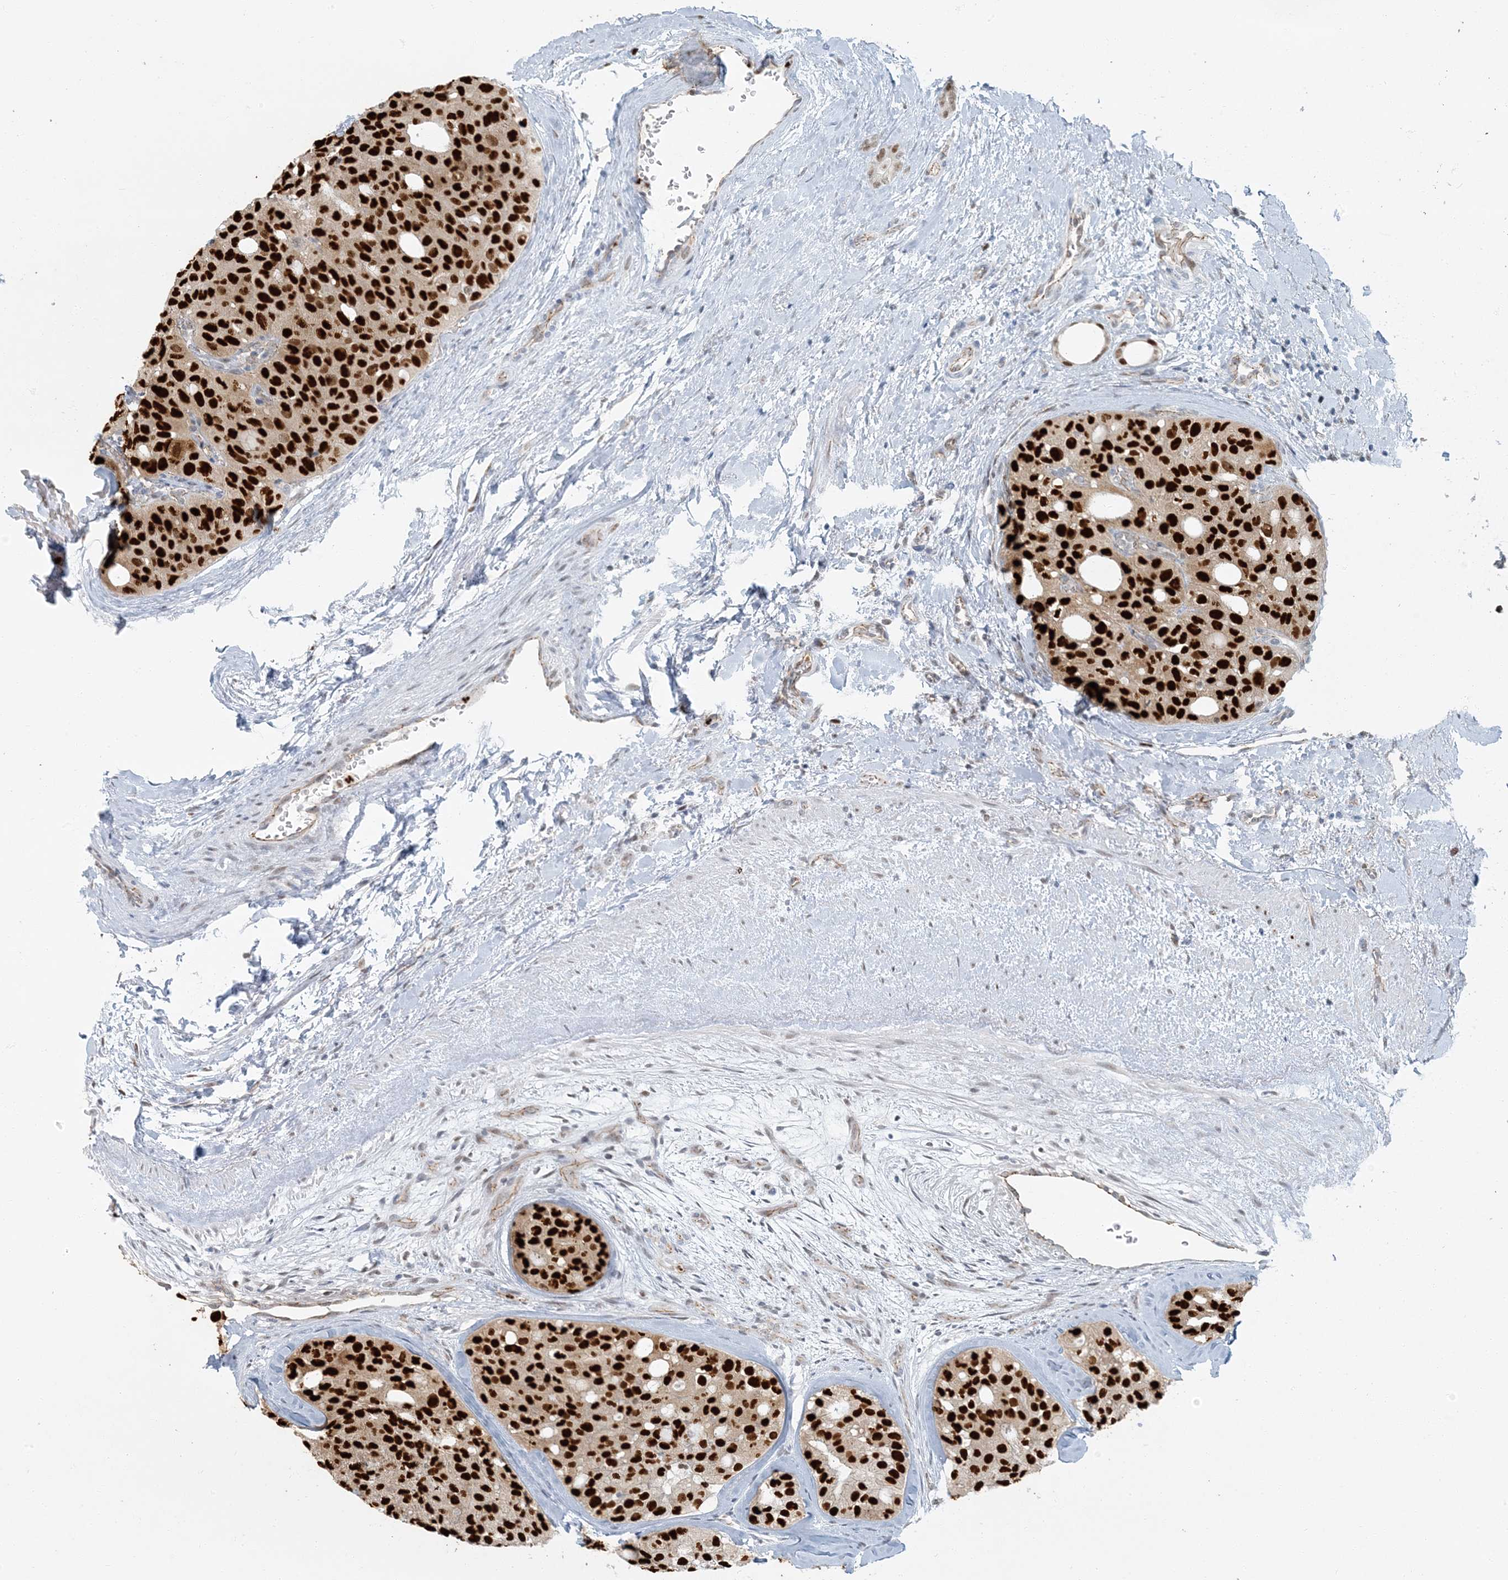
{"staining": {"intensity": "strong", "quantity": ">75%", "location": "nuclear"}, "tissue": "thyroid cancer", "cell_type": "Tumor cells", "image_type": "cancer", "snomed": [{"axis": "morphology", "description": "Follicular adenoma carcinoma, NOS"}, {"axis": "topography", "description": "Thyroid gland"}], "caption": "Immunohistochemical staining of human thyroid cancer (follicular adenoma carcinoma) demonstrates high levels of strong nuclear protein positivity in approximately >75% of tumor cells. (DAB IHC with brightfield microscopy, high magnification).", "gene": "AK9", "patient": {"sex": "male", "age": 75}}